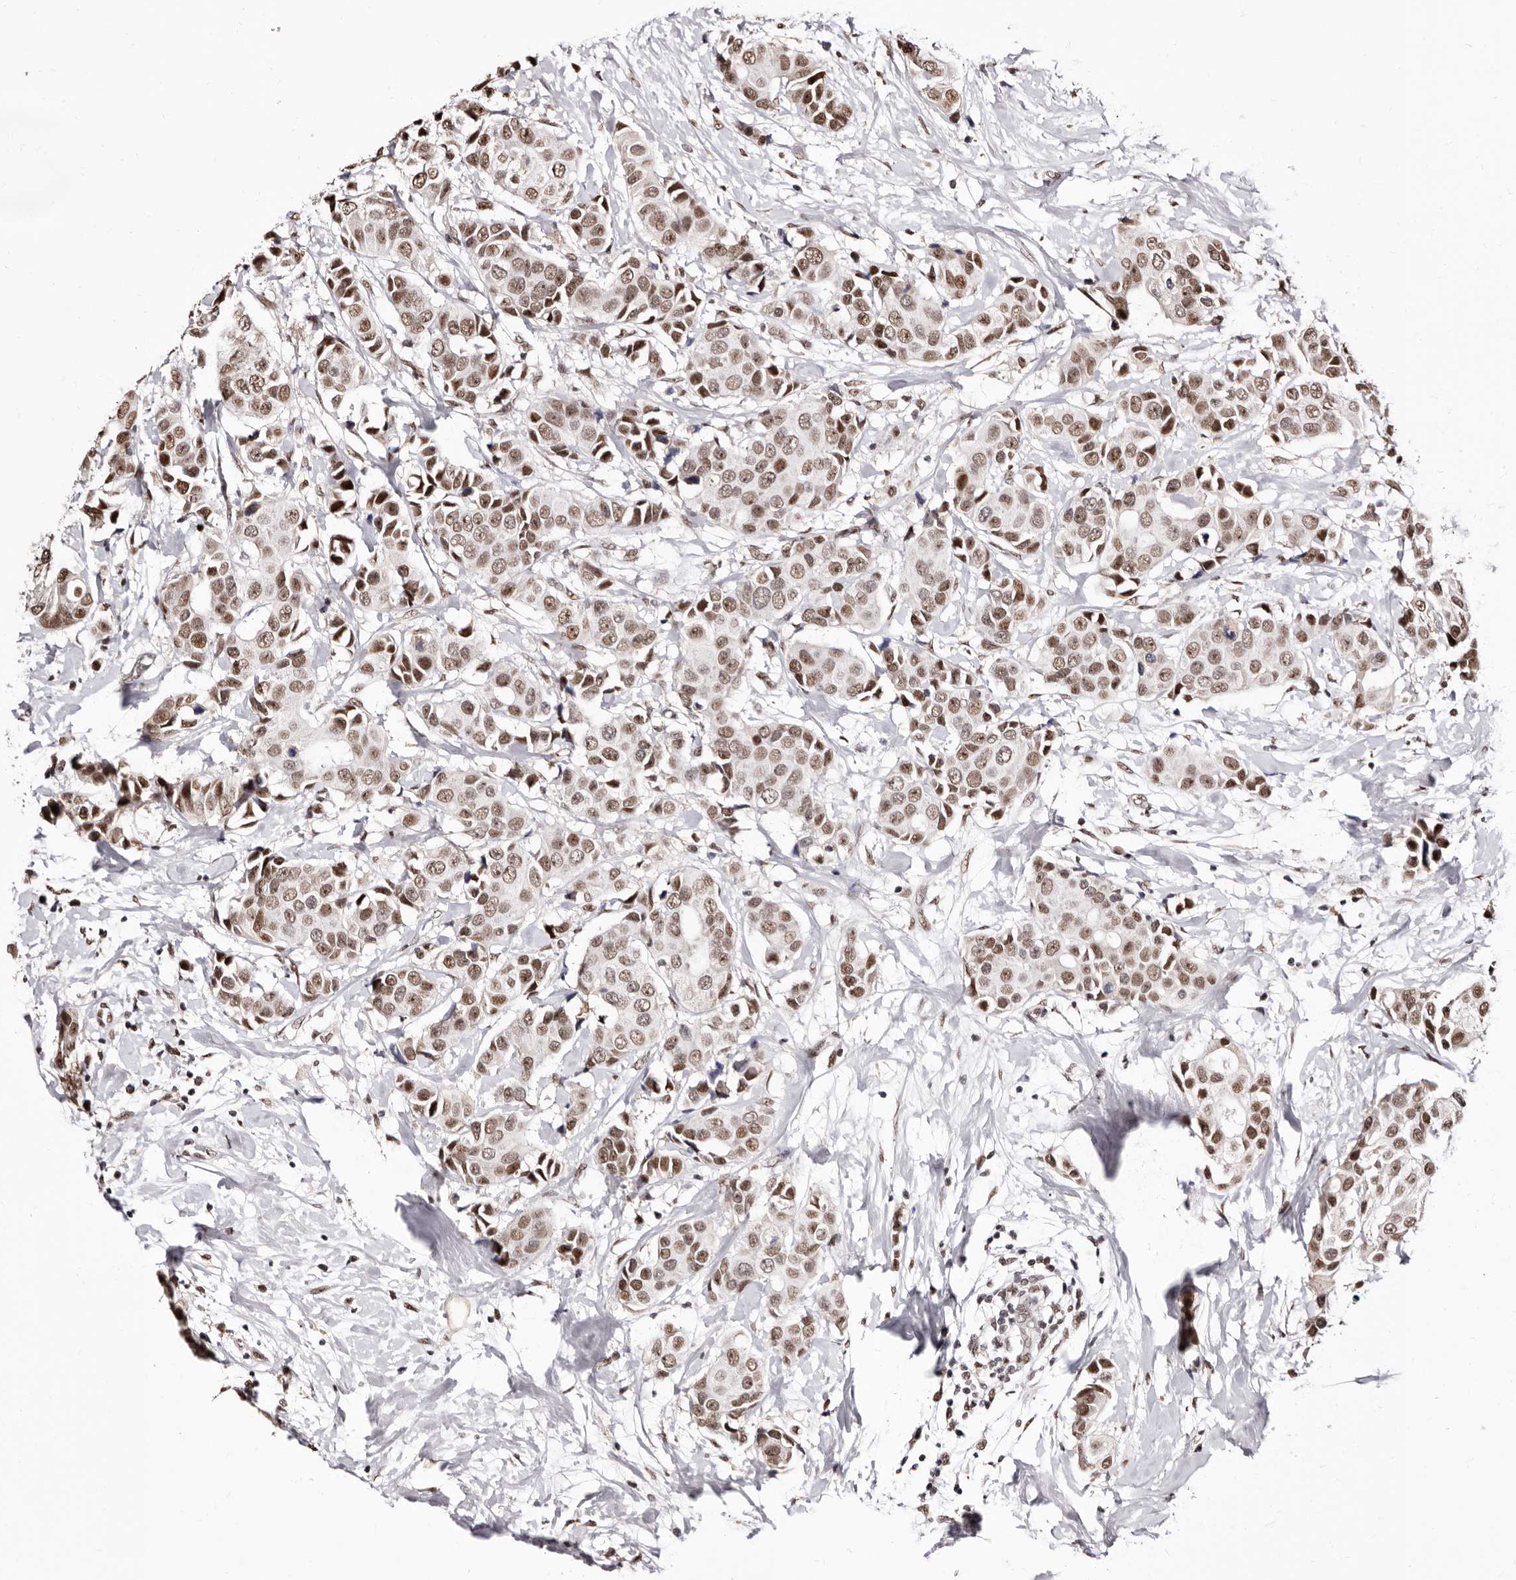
{"staining": {"intensity": "moderate", "quantity": ">75%", "location": "nuclear"}, "tissue": "breast cancer", "cell_type": "Tumor cells", "image_type": "cancer", "snomed": [{"axis": "morphology", "description": "Normal tissue, NOS"}, {"axis": "morphology", "description": "Duct carcinoma"}, {"axis": "topography", "description": "Breast"}], "caption": "High-power microscopy captured an immunohistochemistry histopathology image of breast intraductal carcinoma, revealing moderate nuclear positivity in about >75% of tumor cells. The protein of interest is stained brown, and the nuclei are stained in blue (DAB IHC with brightfield microscopy, high magnification).", "gene": "ANAPC11", "patient": {"sex": "female", "age": 39}}